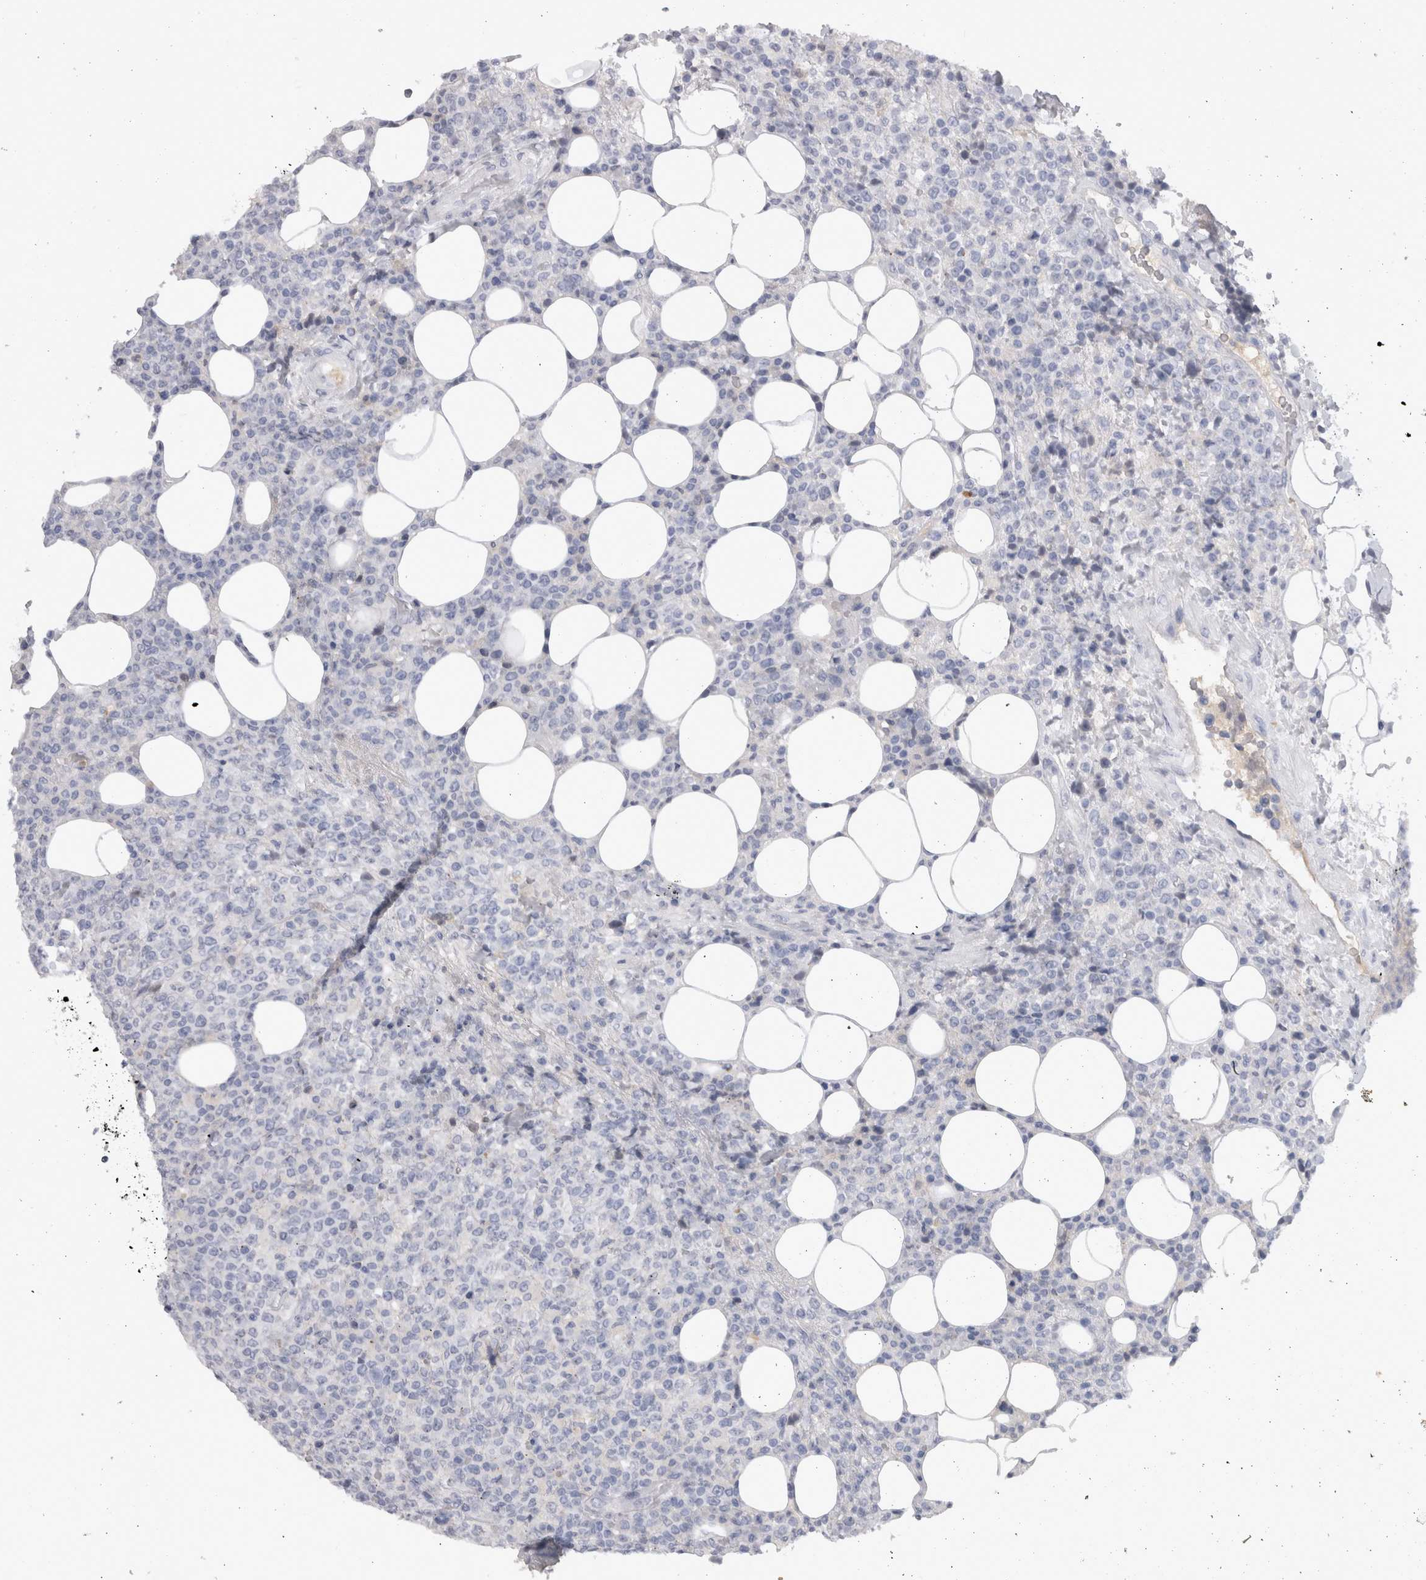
{"staining": {"intensity": "negative", "quantity": "none", "location": "none"}, "tissue": "lymphoma", "cell_type": "Tumor cells", "image_type": "cancer", "snomed": [{"axis": "morphology", "description": "Malignant lymphoma, non-Hodgkin's type, High grade"}, {"axis": "topography", "description": "Lymph node"}], "caption": "High power microscopy histopathology image of an immunohistochemistry (IHC) image of high-grade malignant lymphoma, non-Hodgkin's type, revealing no significant expression in tumor cells.", "gene": "ADAM2", "patient": {"sex": "male", "age": 13}}